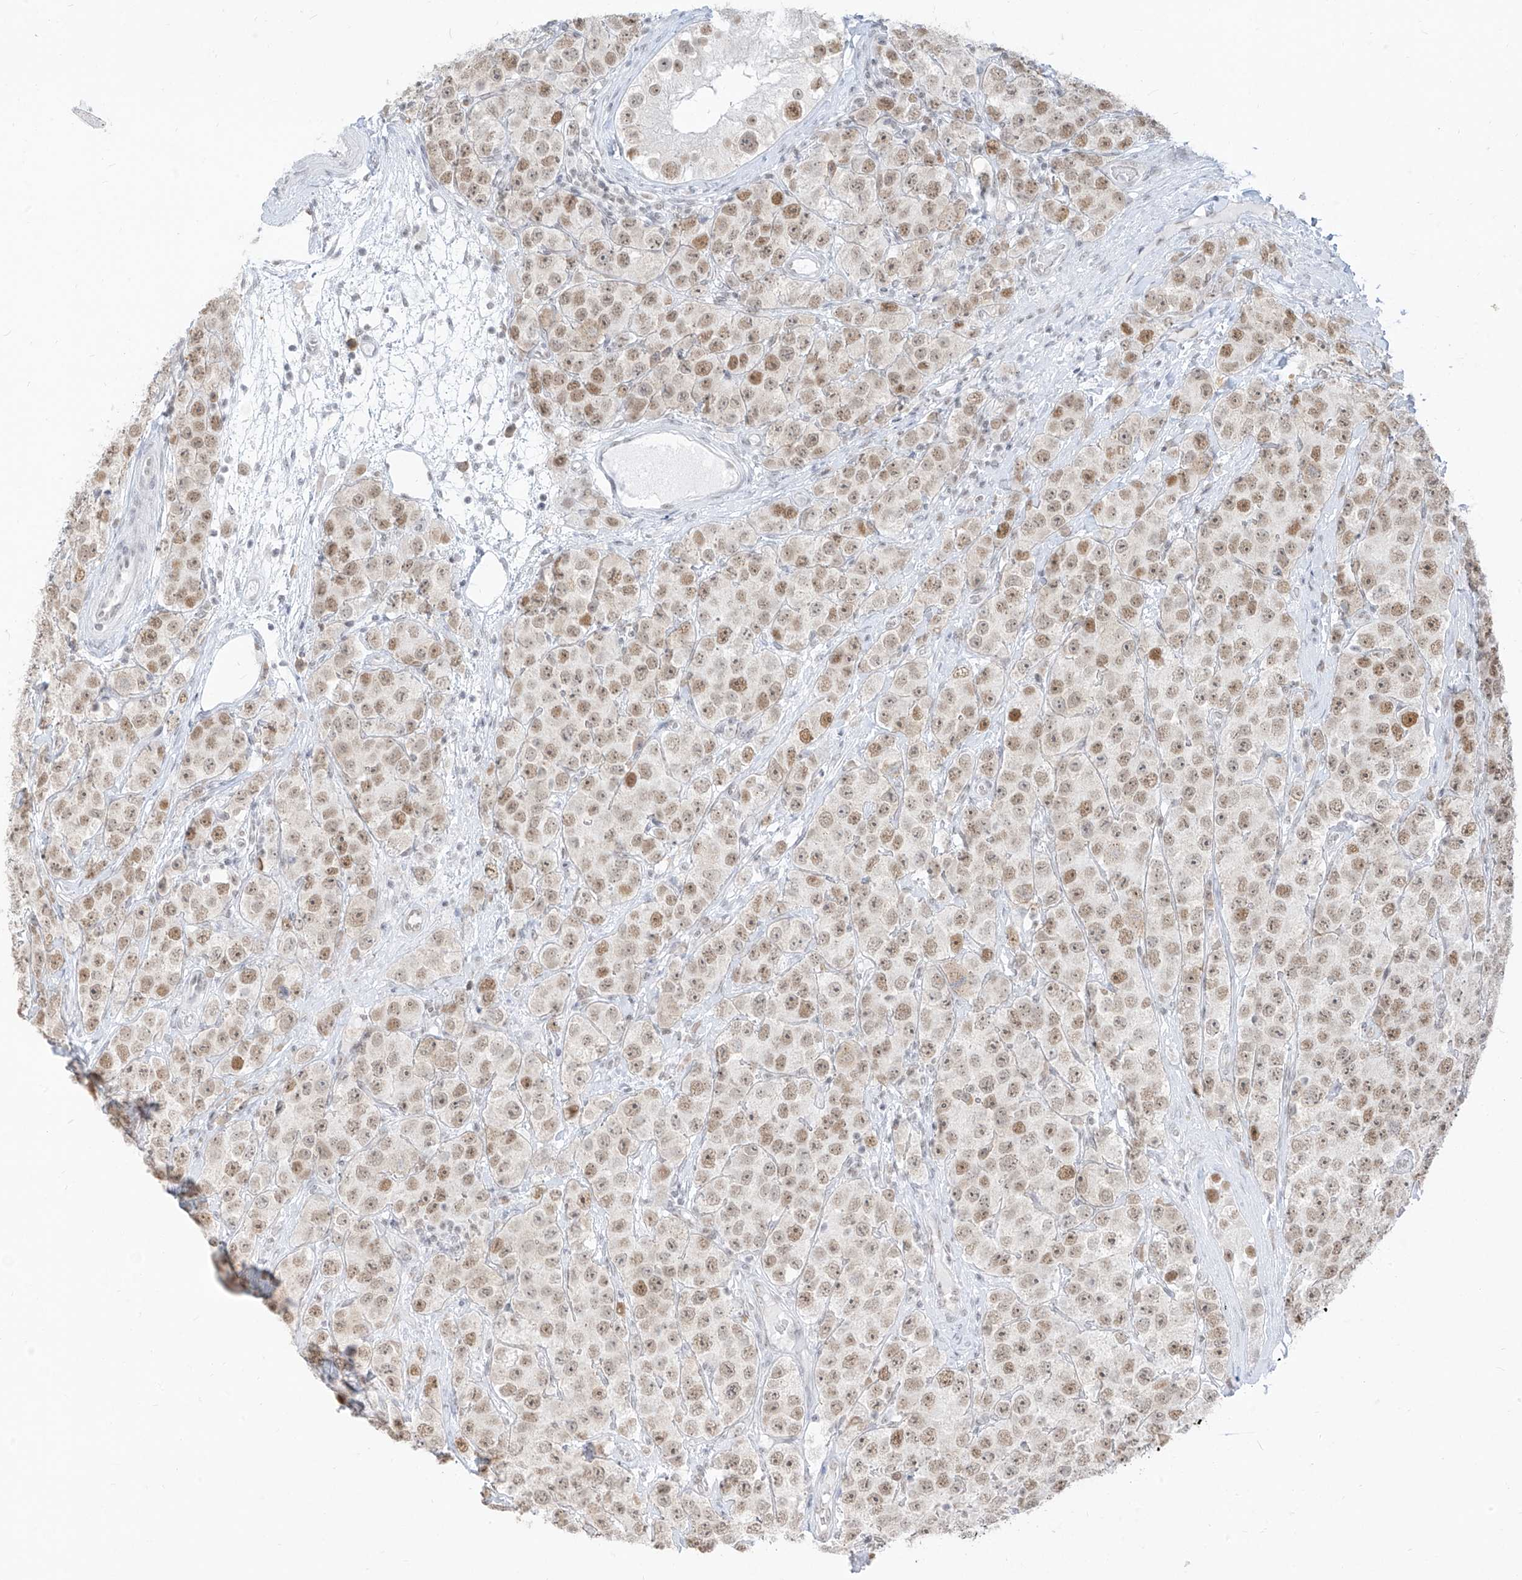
{"staining": {"intensity": "moderate", "quantity": "25%-75%", "location": "nuclear"}, "tissue": "testis cancer", "cell_type": "Tumor cells", "image_type": "cancer", "snomed": [{"axis": "morphology", "description": "Seminoma, NOS"}, {"axis": "topography", "description": "Testis"}], "caption": "Immunohistochemistry staining of seminoma (testis), which displays medium levels of moderate nuclear expression in about 25%-75% of tumor cells indicating moderate nuclear protein staining. The staining was performed using DAB (3,3'-diaminobenzidine) (brown) for protein detection and nuclei were counterstained in hematoxylin (blue).", "gene": "SUPT5H", "patient": {"sex": "male", "age": 28}}